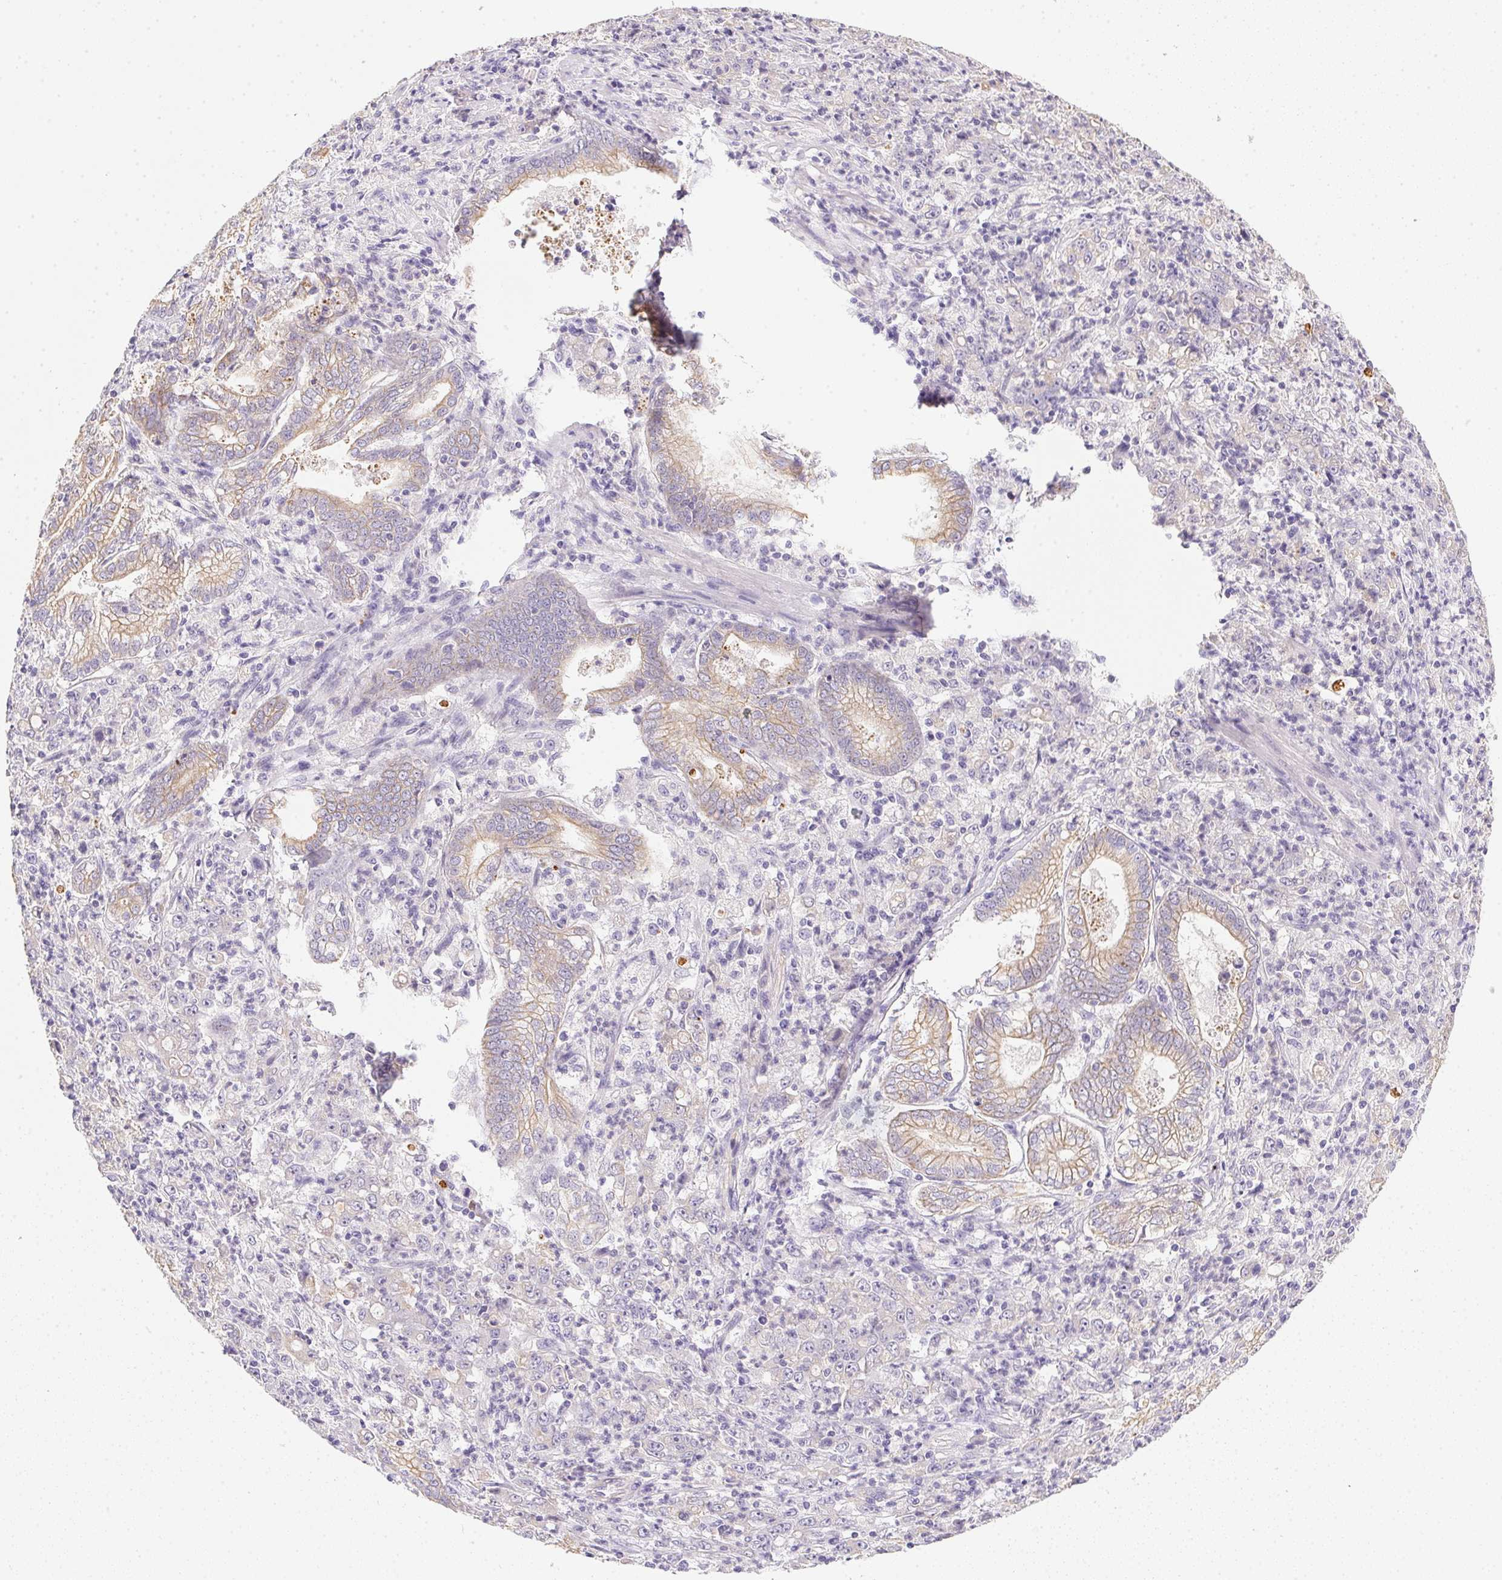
{"staining": {"intensity": "weak", "quantity": "<25%", "location": "cytoplasmic/membranous"}, "tissue": "stomach cancer", "cell_type": "Tumor cells", "image_type": "cancer", "snomed": [{"axis": "morphology", "description": "Adenocarcinoma, NOS"}, {"axis": "topography", "description": "Stomach, lower"}], "caption": "High magnification brightfield microscopy of stomach adenocarcinoma stained with DAB (brown) and counterstained with hematoxylin (blue): tumor cells show no significant positivity.", "gene": "SLC17A7", "patient": {"sex": "female", "age": 71}}